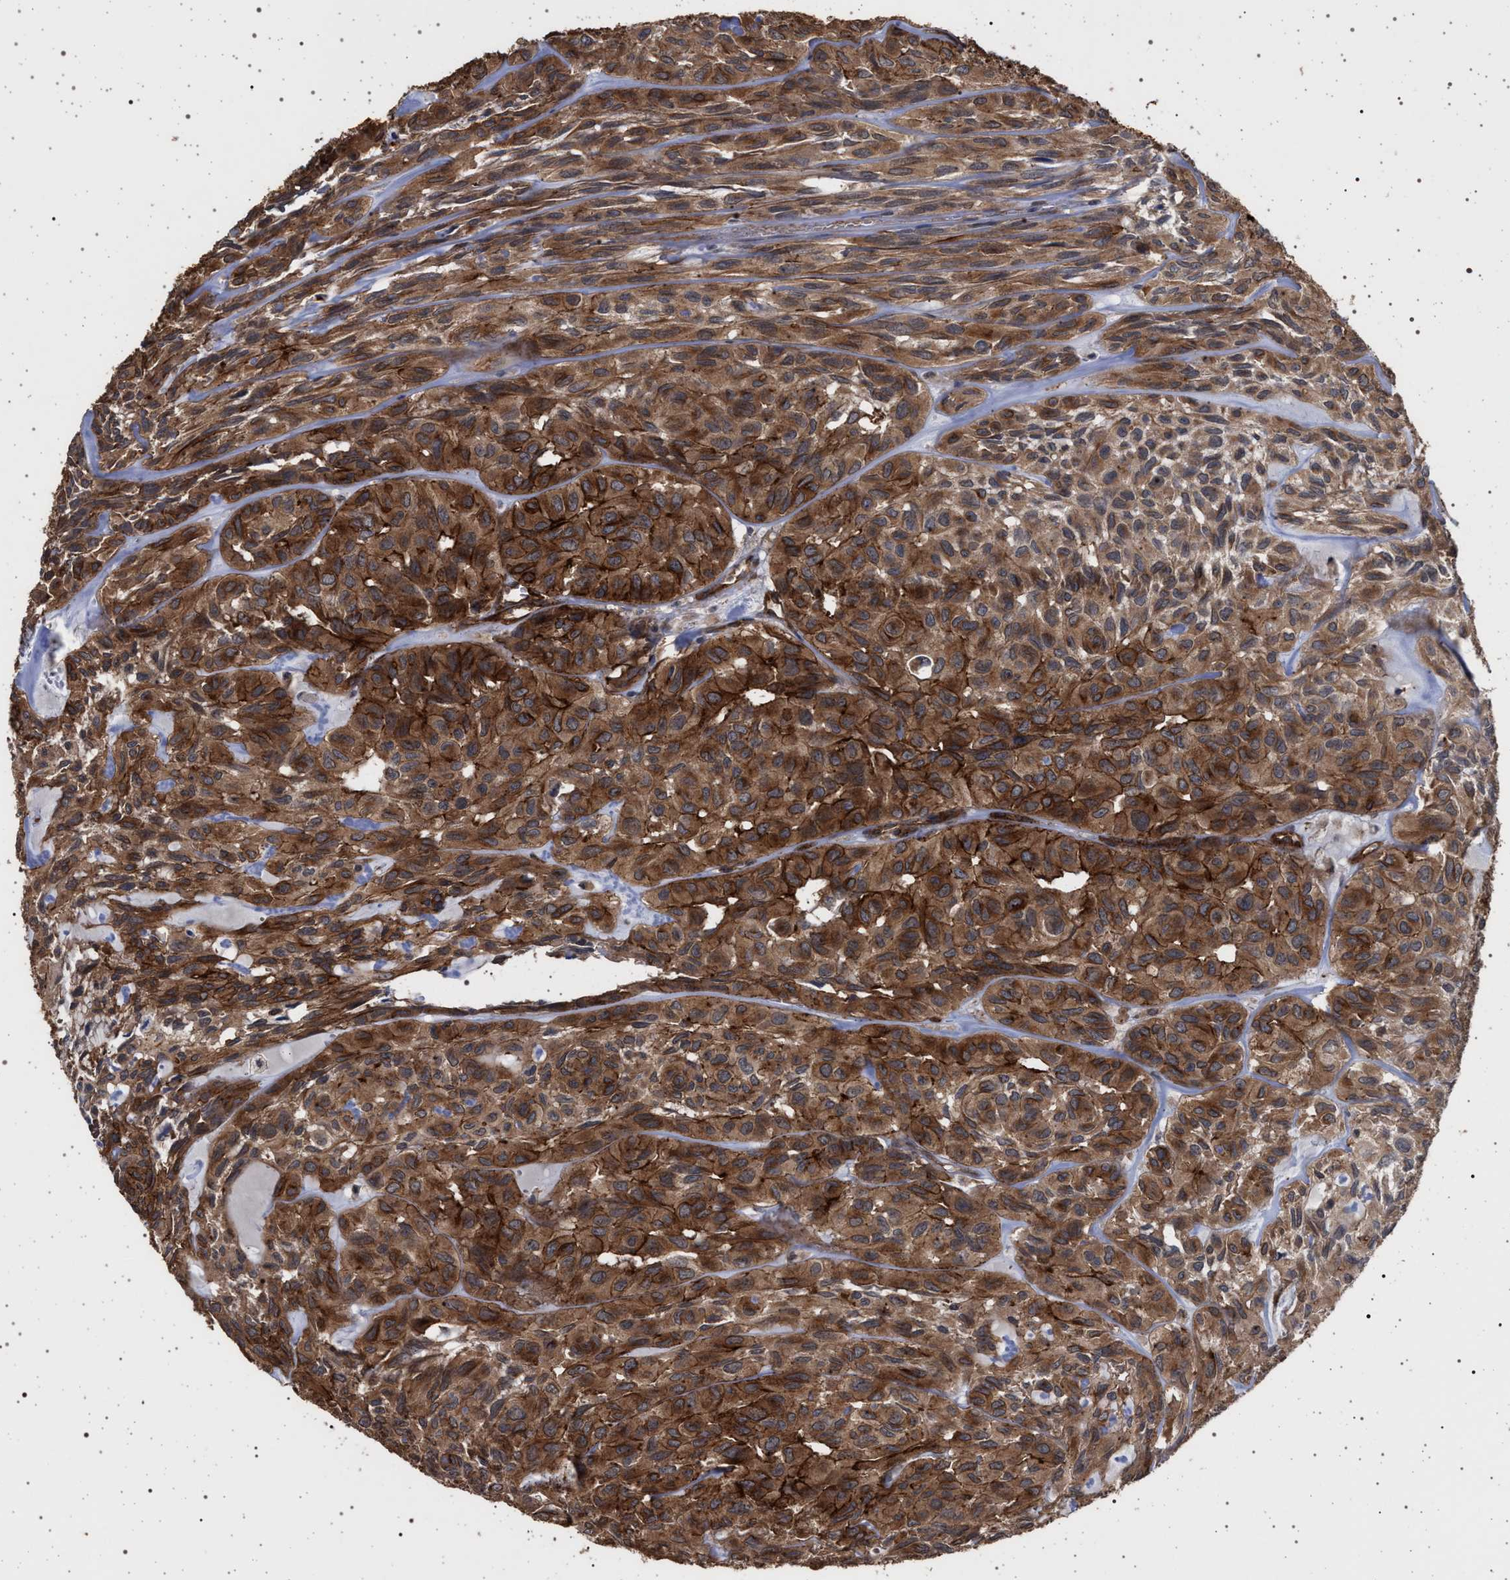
{"staining": {"intensity": "strong", "quantity": ">75%", "location": "cytoplasmic/membranous"}, "tissue": "head and neck cancer", "cell_type": "Tumor cells", "image_type": "cancer", "snomed": [{"axis": "morphology", "description": "Adenocarcinoma, NOS"}, {"axis": "topography", "description": "Salivary gland, NOS"}, {"axis": "topography", "description": "Head-Neck"}], "caption": "High-power microscopy captured an IHC histopathology image of head and neck cancer (adenocarcinoma), revealing strong cytoplasmic/membranous positivity in approximately >75% of tumor cells.", "gene": "IFT20", "patient": {"sex": "female", "age": 76}}